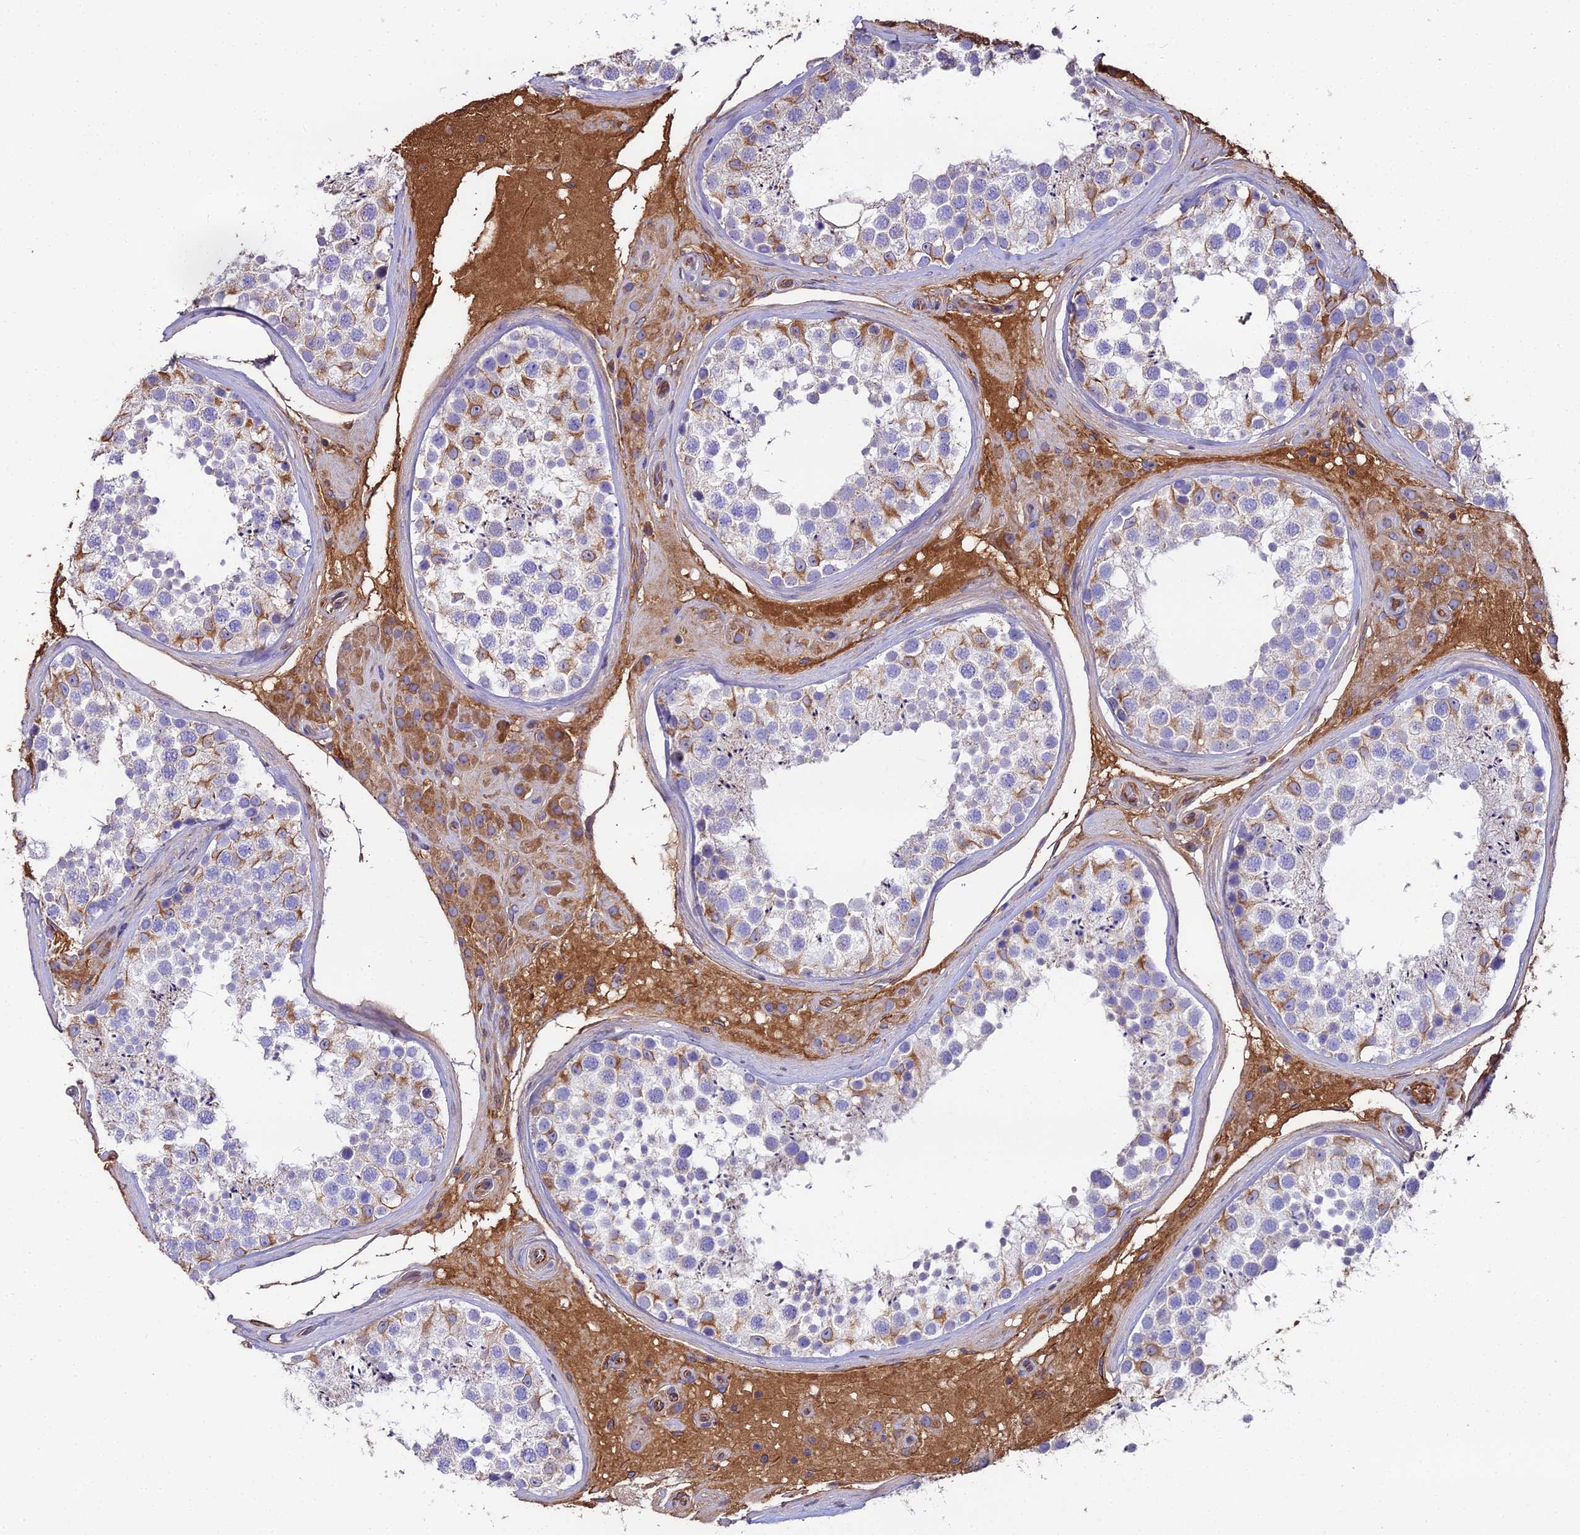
{"staining": {"intensity": "moderate", "quantity": "<25%", "location": "cytoplasmic/membranous"}, "tissue": "testis", "cell_type": "Cells in seminiferous ducts", "image_type": "normal", "snomed": [{"axis": "morphology", "description": "Normal tissue, NOS"}, {"axis": "topography", "description": "Testis"}], "caption": "Moderate cytoplasmic/membranous protein expression is seen in approximately <25% of cells in seminiferous ducts in testis. The staining was performed using DAB, with brown indicating positive protein expression. Nuclei are stained blue with hematoxylin.", "gene": "BEX4", "patient": {"sex": "male", "age": 46}}